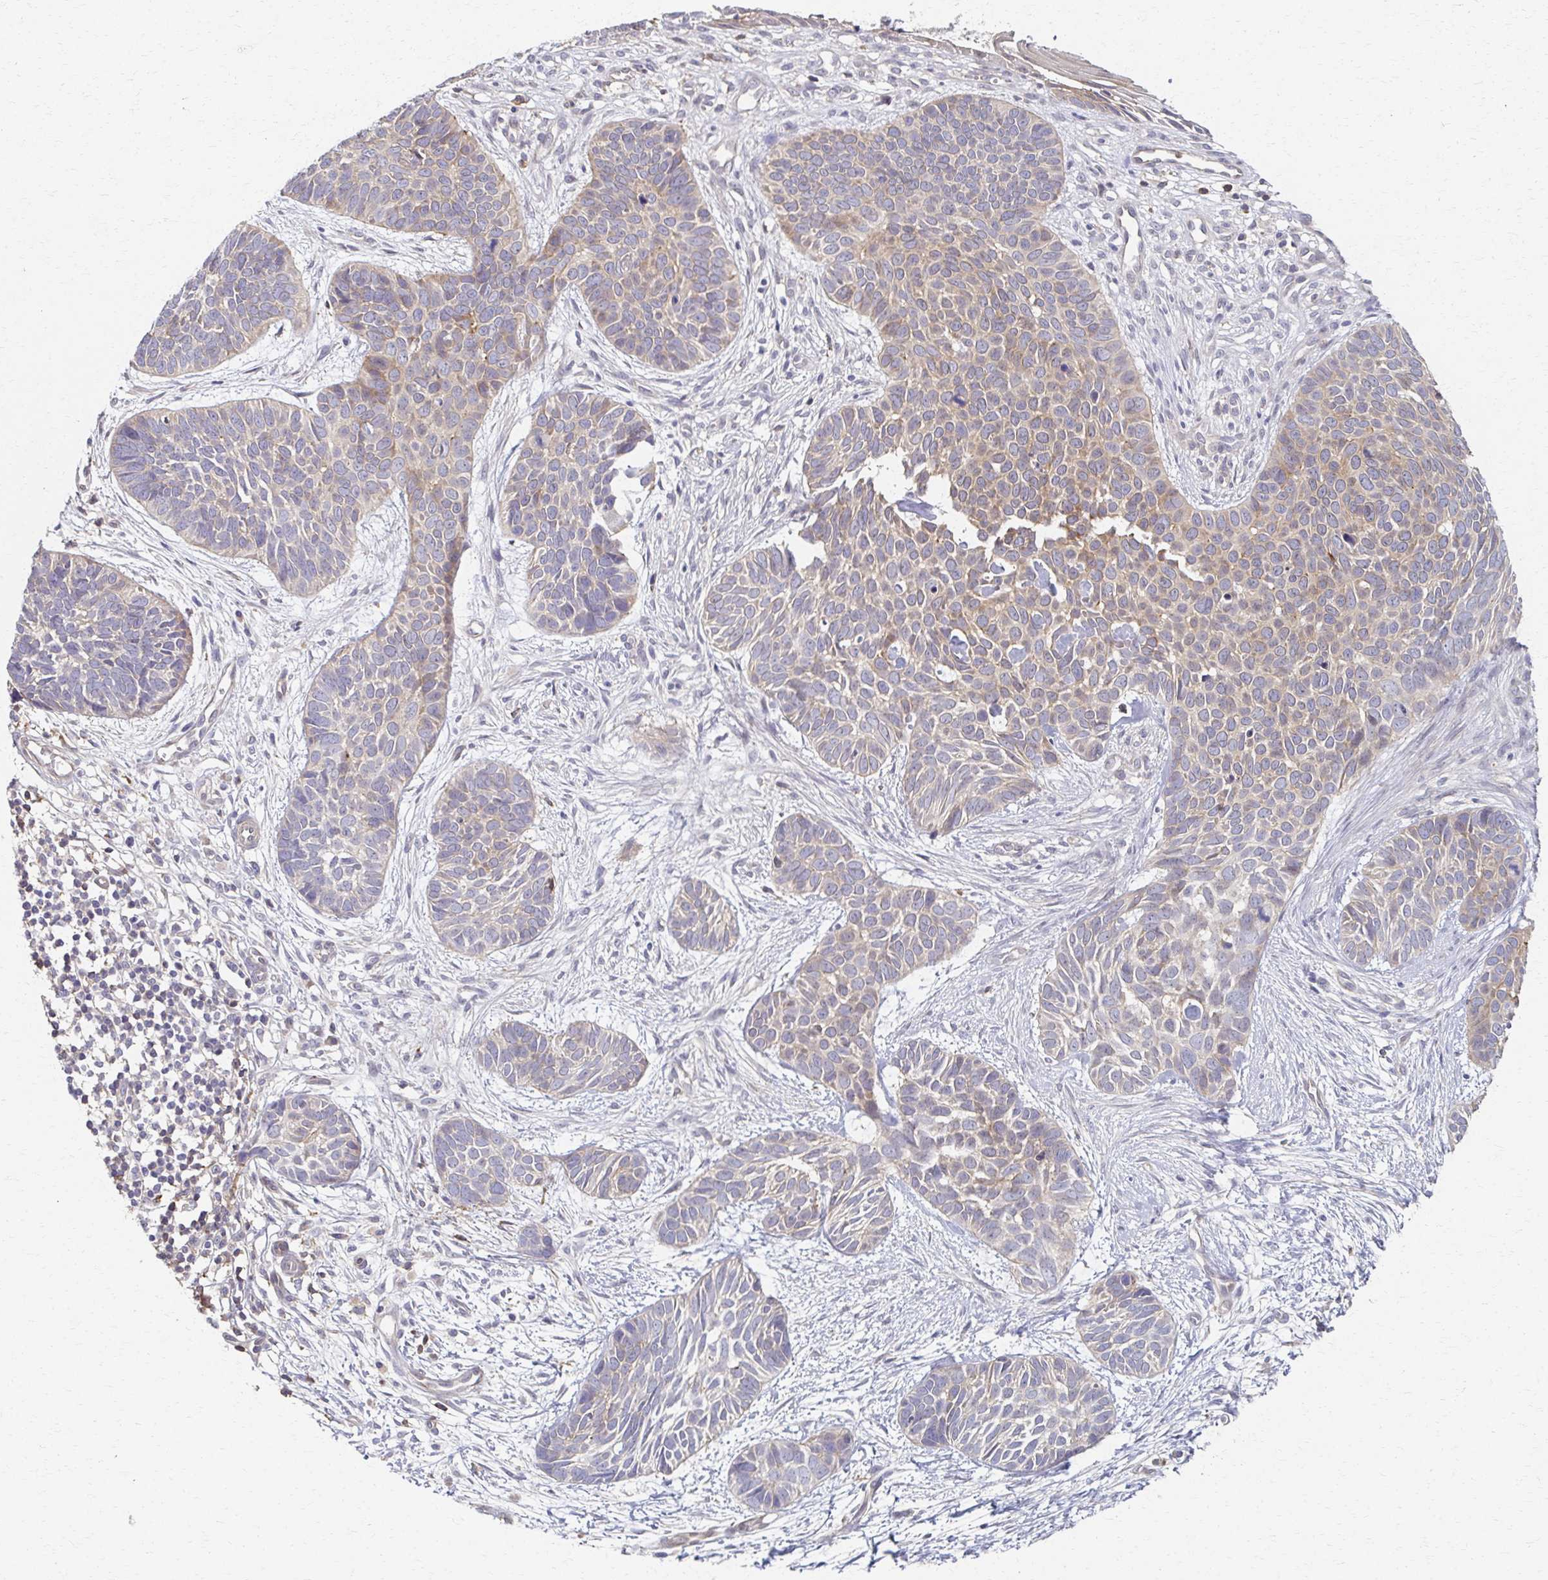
{"staining": {"intensity": "weak", "quantity": "25%-75%", "location": "cytoplasmic/membranous"}, "tissue": "skin cancer", "cell_type": "Tumor cells", "image_type": "cancer", "snomed": [{"axis": "morphology", "description": "Basal cell carcinoma"}, {"axis": "topography", "description": "Skin"}], "caption": "Skin cancer stained with immunohistochemistry (IHC) displays weak cytoplasmic/membranous positivity in approximately 25%-75% of tumor cells. Immunohistochemistry (ihc) stains the protein of interest in brown and the nuclei are stained blue.", "gene": "EOLA2", "patient": {"sex": "male", "age": 69}}